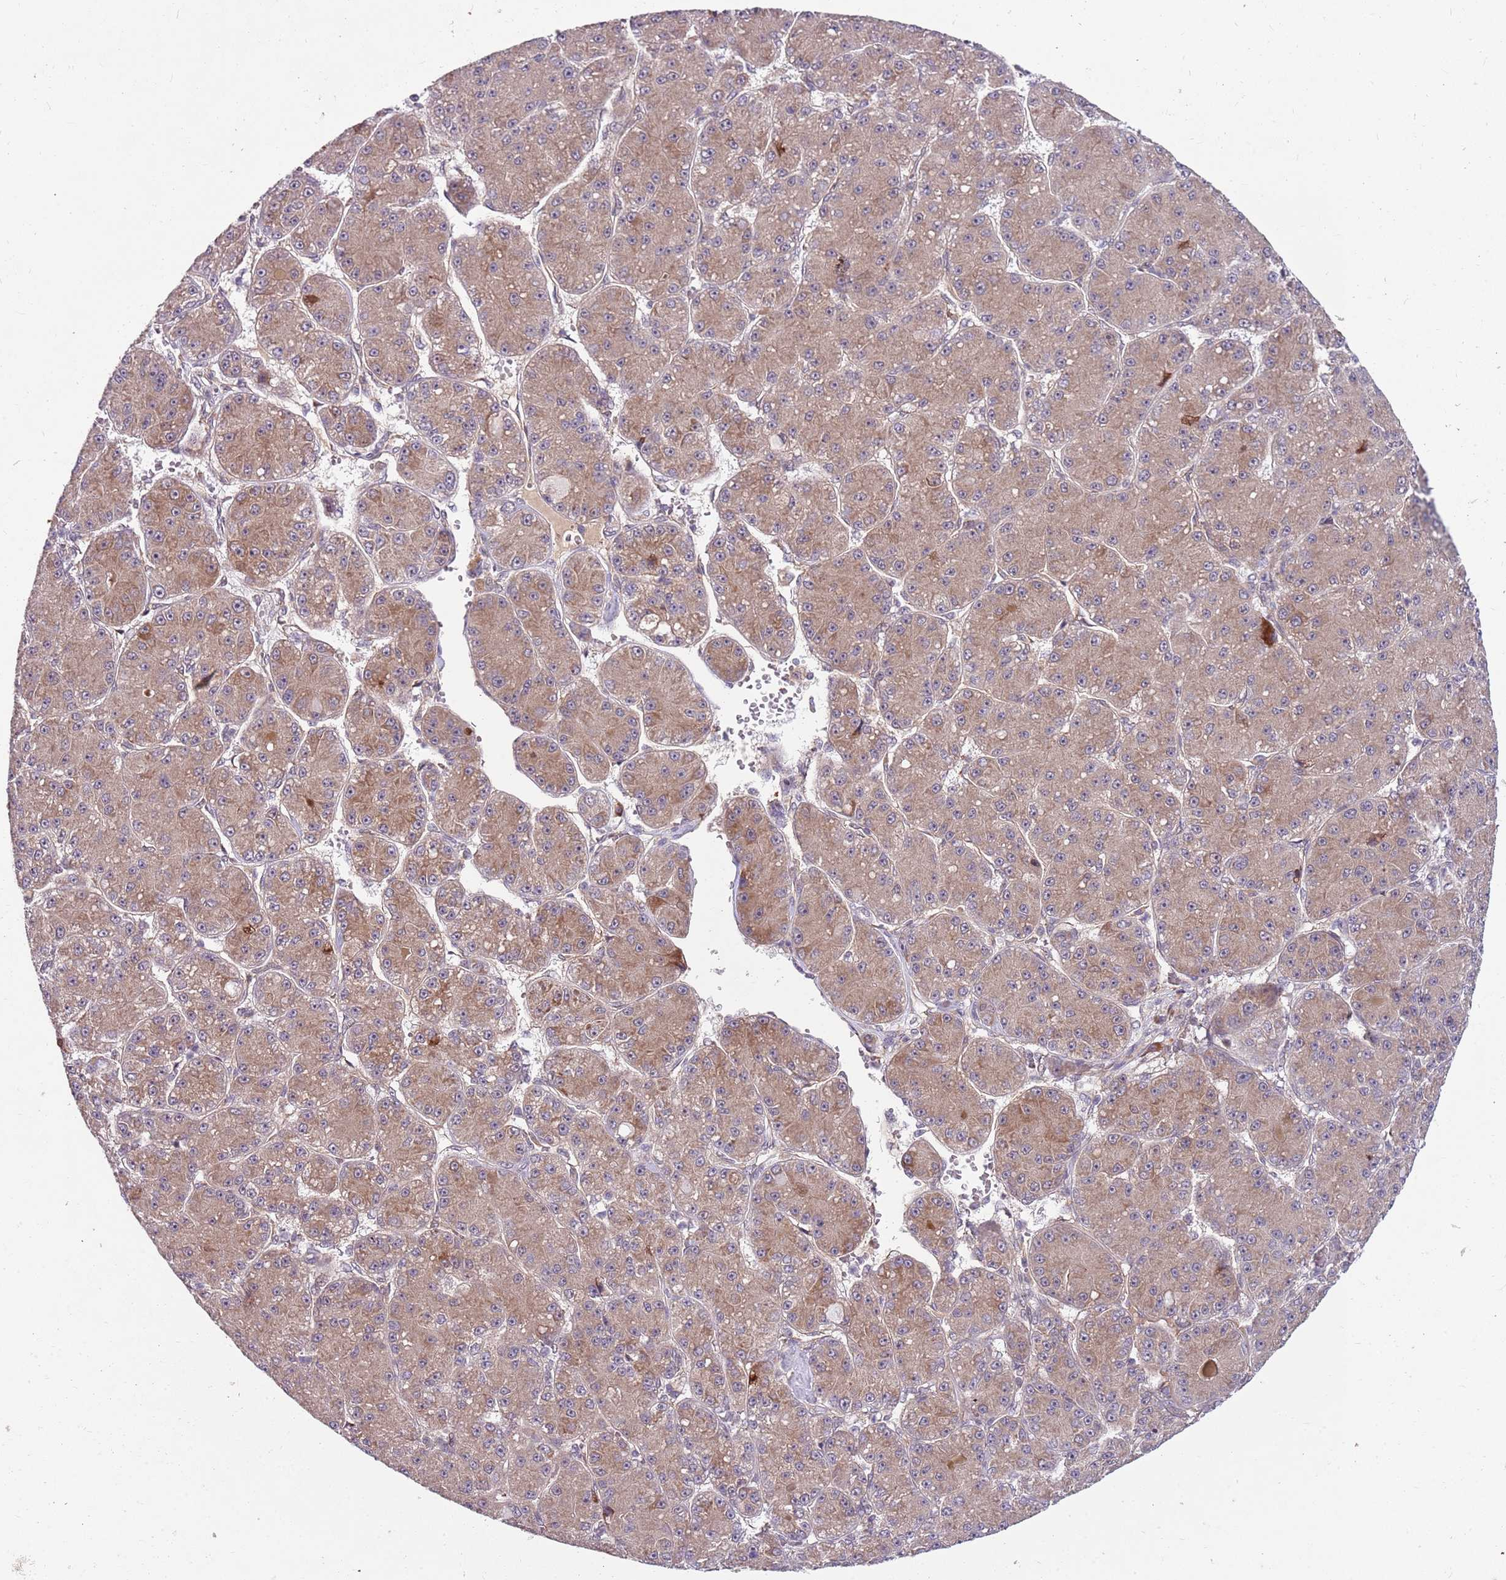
{"staining": {"intensity": "moderate", "quantity": ">75%", "location": "cytoplasmic/membranous"}, "tissue": "liver cancer", "cell_type": "Tumor cells", "image_type": "cancer", "snomed": [{"axis": "morphology", "description": "Carcinoma, Hepatocellular, NOS"}, {"axis": "topography", "description": "Liver"}], "caption": "An IHC photomicrograph of neoplastic tissue is shown. Protein staining in brown shows moderate cytoplasmic/membranous positivity in hepatocellular carcinoma (liver) within tumor cells.", "gene": "FBXL22", "patient": {"sex": "male", "age": 67}}